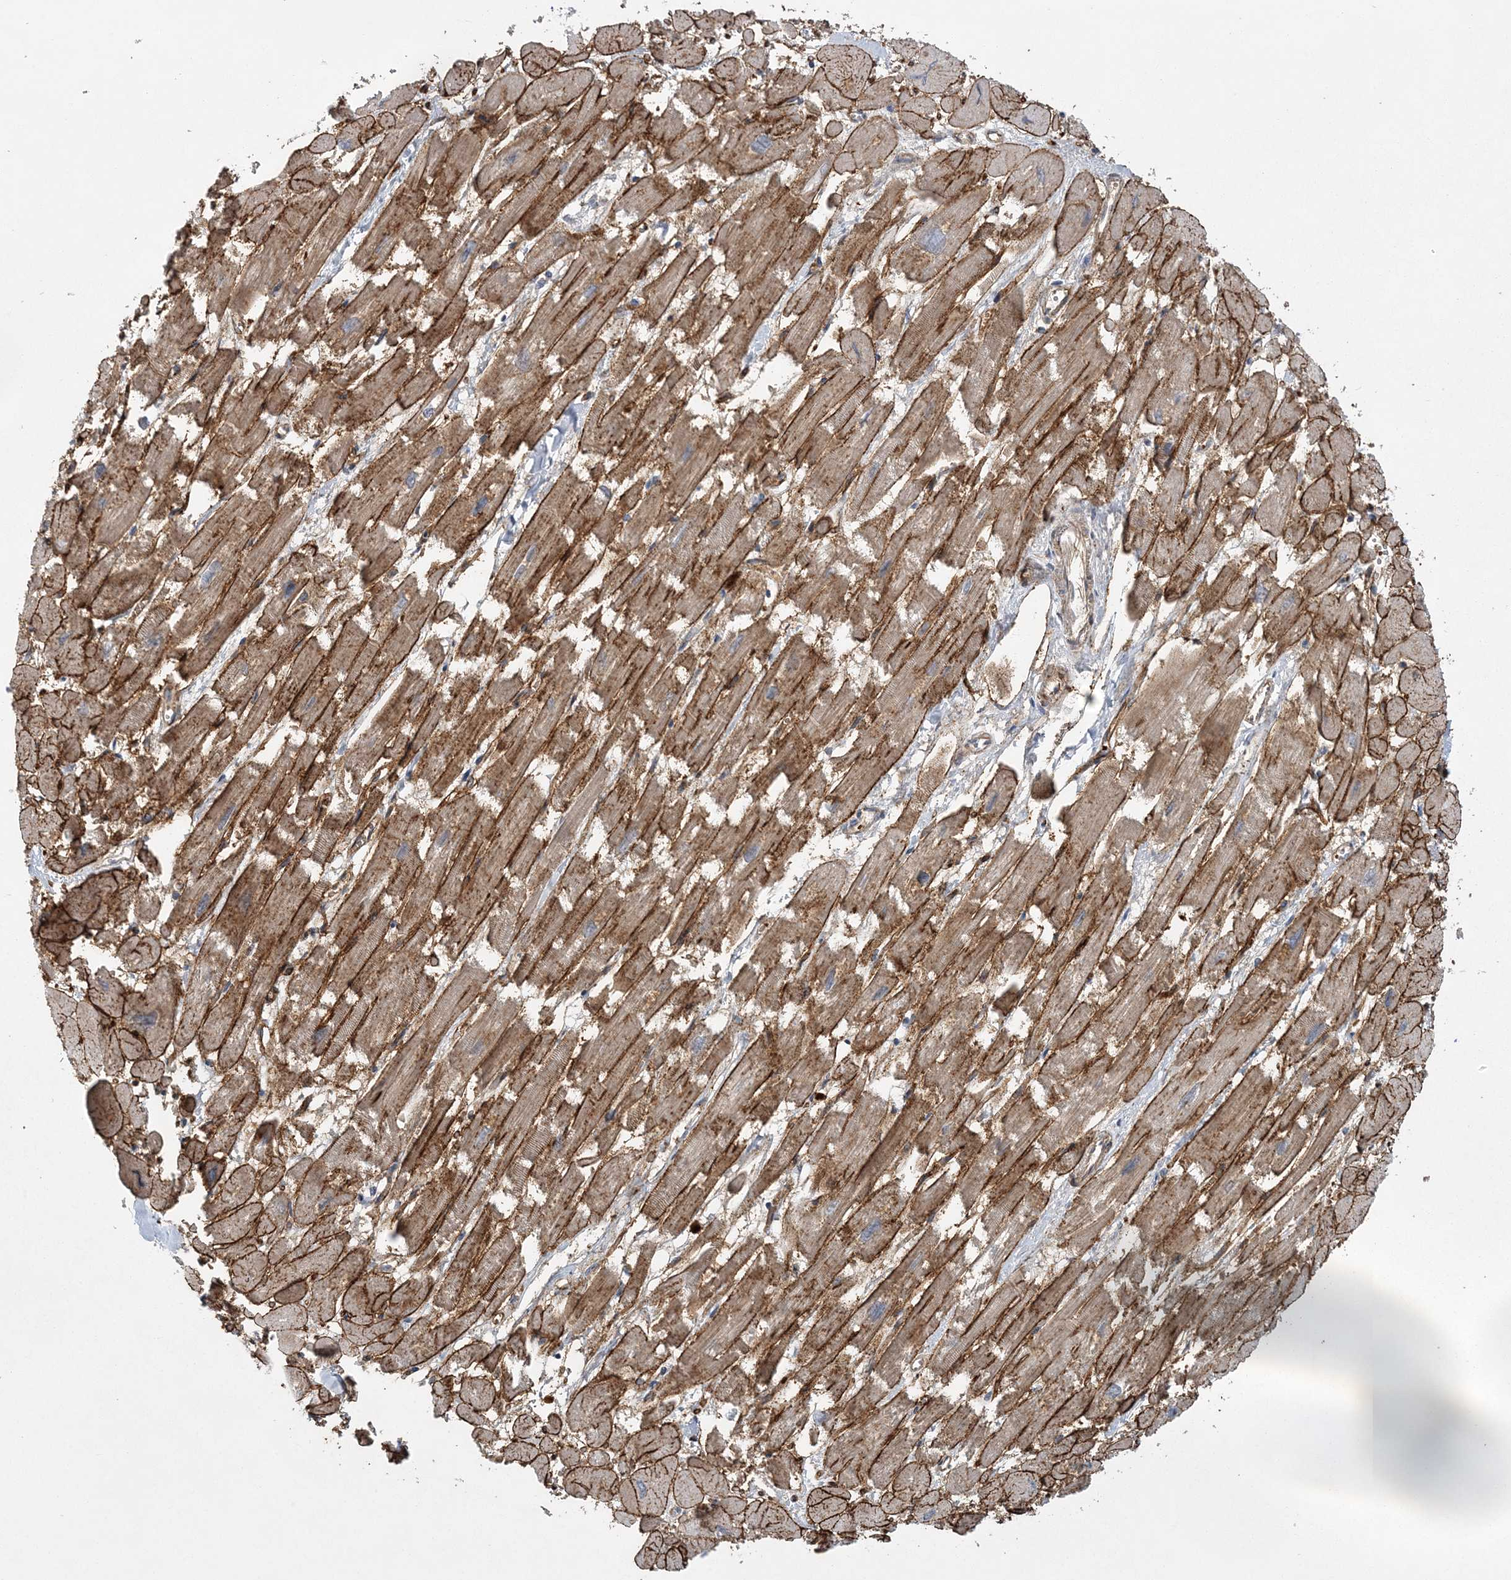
{"staining": {"intensity": "moderate", "quantity": ">75%", "location": "cytoplasmic/membranous"}, "tissue": "heart muscle", "cell_type": "Cardiomyocytes", "image_type": "normal", "snomed": [{"axis": "morphology", "description": "Normal tissue, NOS"}, {"axis": "topography", "description": "Heart"}], "caption": "Unremarkable heart muscle shows moderate cytoplasmic/membranous staining in approximately >75% of cardiomyocytes, visualized by immunohistochemistry.", "gene": "CALN1", "patient": {"sex": "male", "age": 54}}